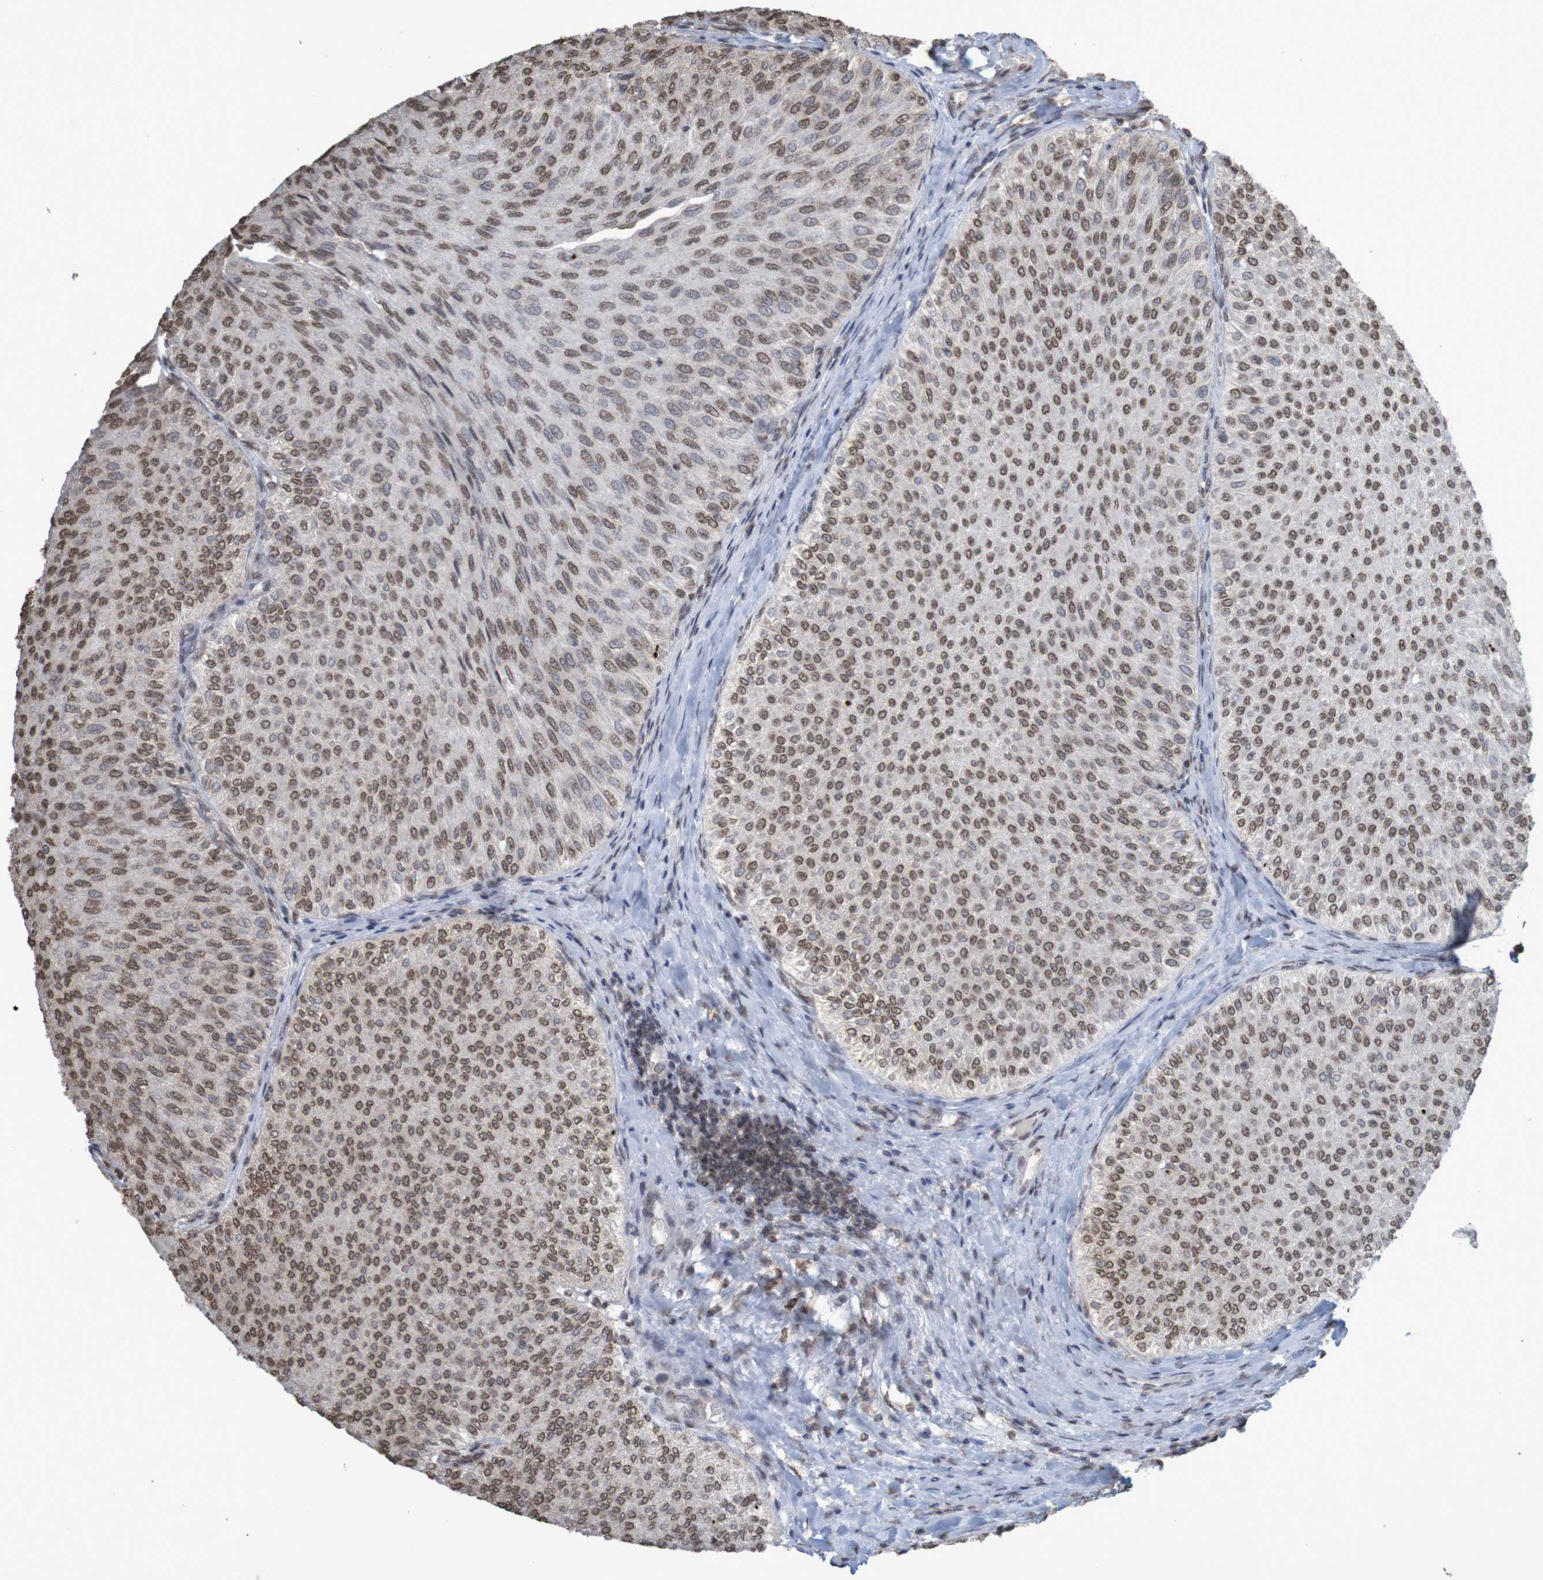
{"staining": {"intensity": "moderate", "quantity": ">75%", "location": "nuclear"}, "tissue": "urothelial cancer", "cell_type": "Tumor cells", "image_type": "cancer", "snomed": [{"axis": "morphology", "description": "Urothelial carcinoma, Low grade"}, {"axis": "topography", "description": "Urinary bladder"}], "caption": "A high-resolution photomicrograph shows immunohistochemistry (IHC) staining of urothelial cancer, which shows moderate nuclear positivity in approximately >75% of tumor cells.", "gene": "GFI1", "patient": {"sex": "male", "age": 78}}